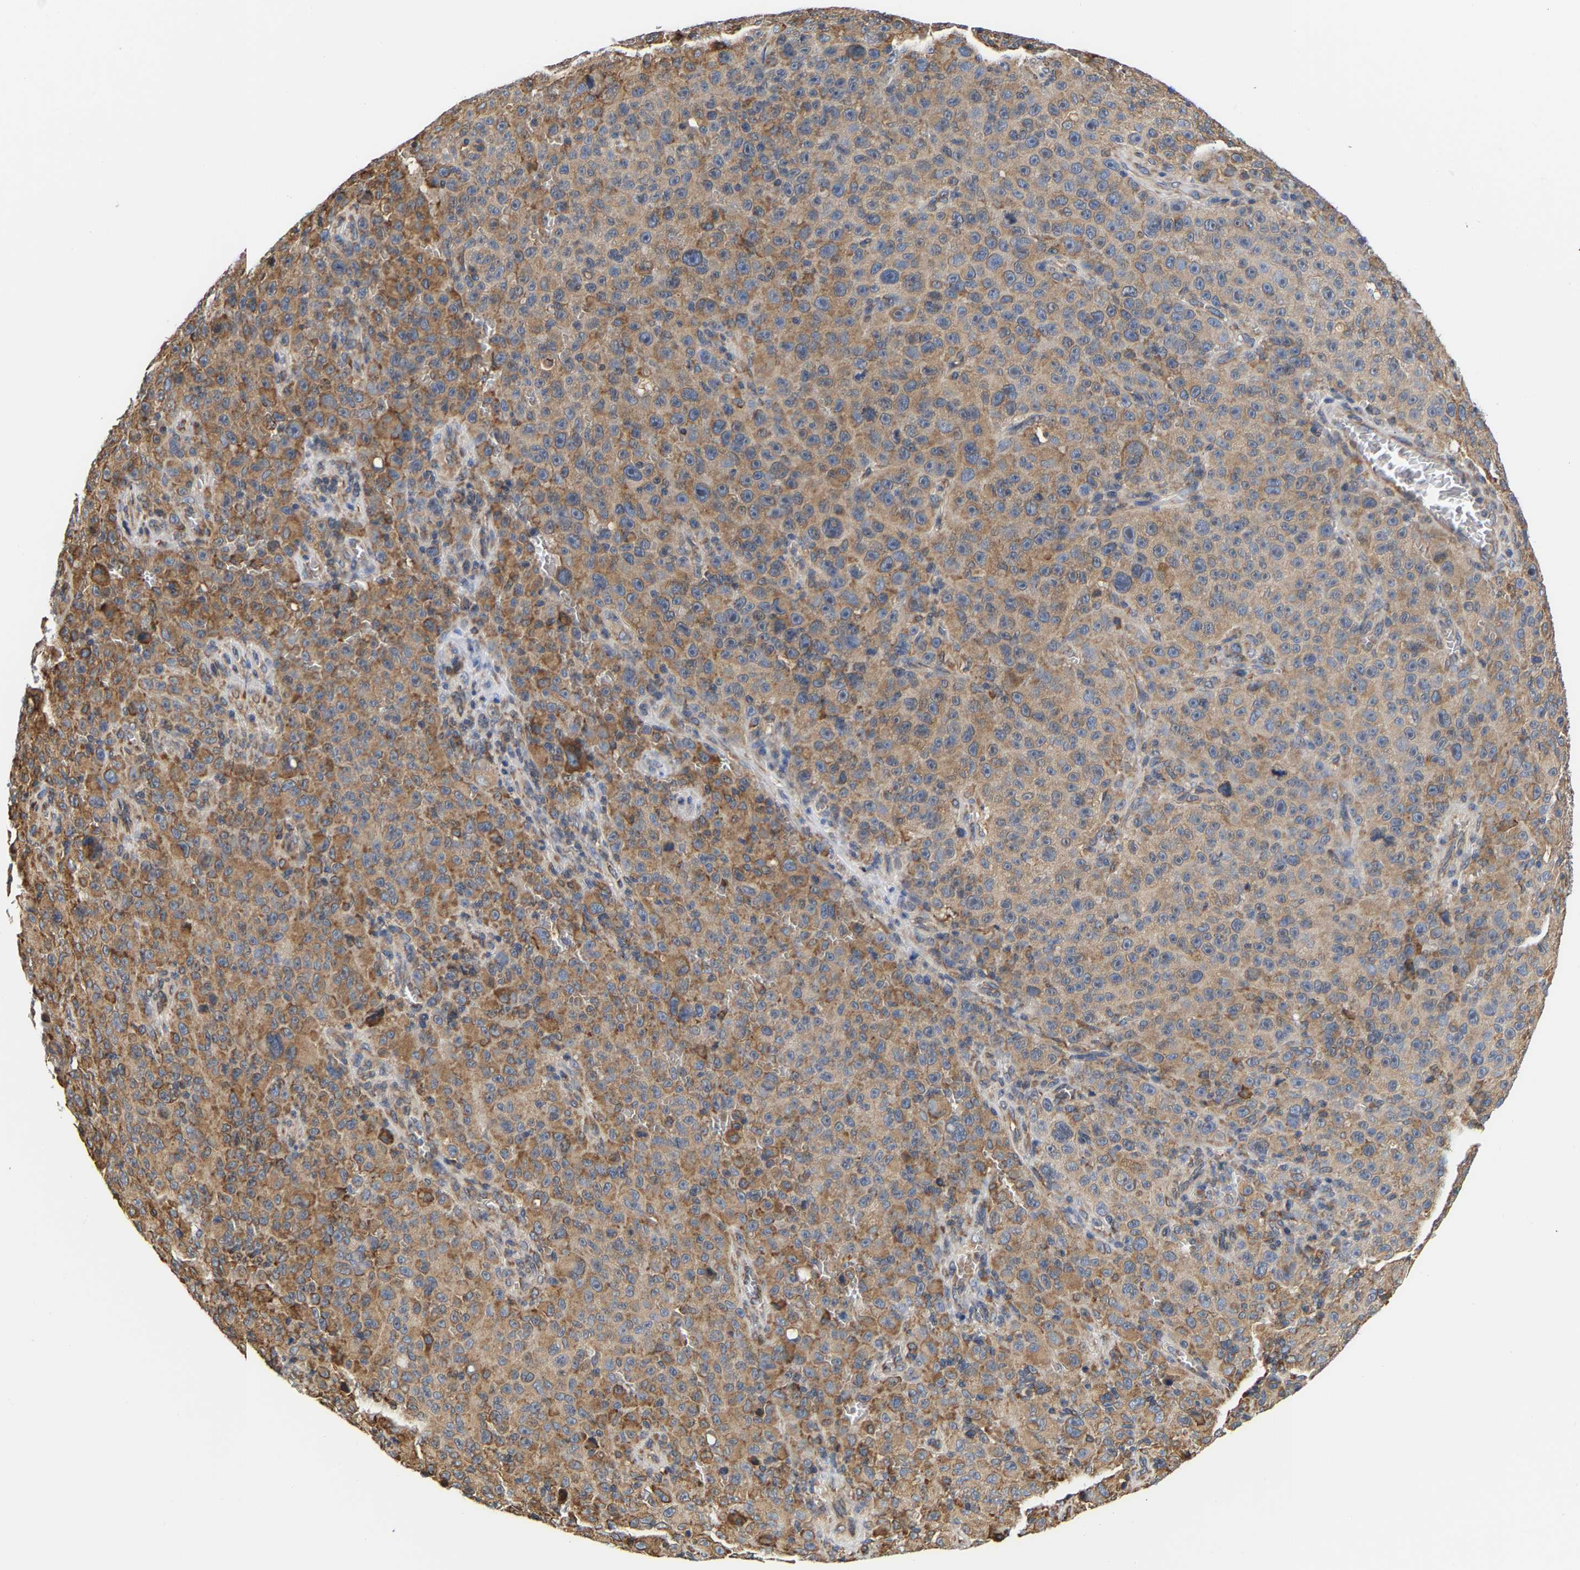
{"staining": {"intensity": "moderate", "quantity": ">75%", "location": "cytoplasmic/membranous"}, "tissue": "melanoma", "cell_type": "Tumor cells", "image_type": "cancer", "snomed": [{"axis": "morphology", "description": "Malignant melanoma, NOS"}, {"axis": "topography", "description": "Skin"}], "caption": "DAB immunohistochemical staining of human melanoma displays moderate cytoplasmic/membranous protein expression in approximately >75% of tumor cells. (IHC, brightfield microscopy, high magnification).", "gene": "ARAP1", "patient": {"sex": "female", "age": 82}}